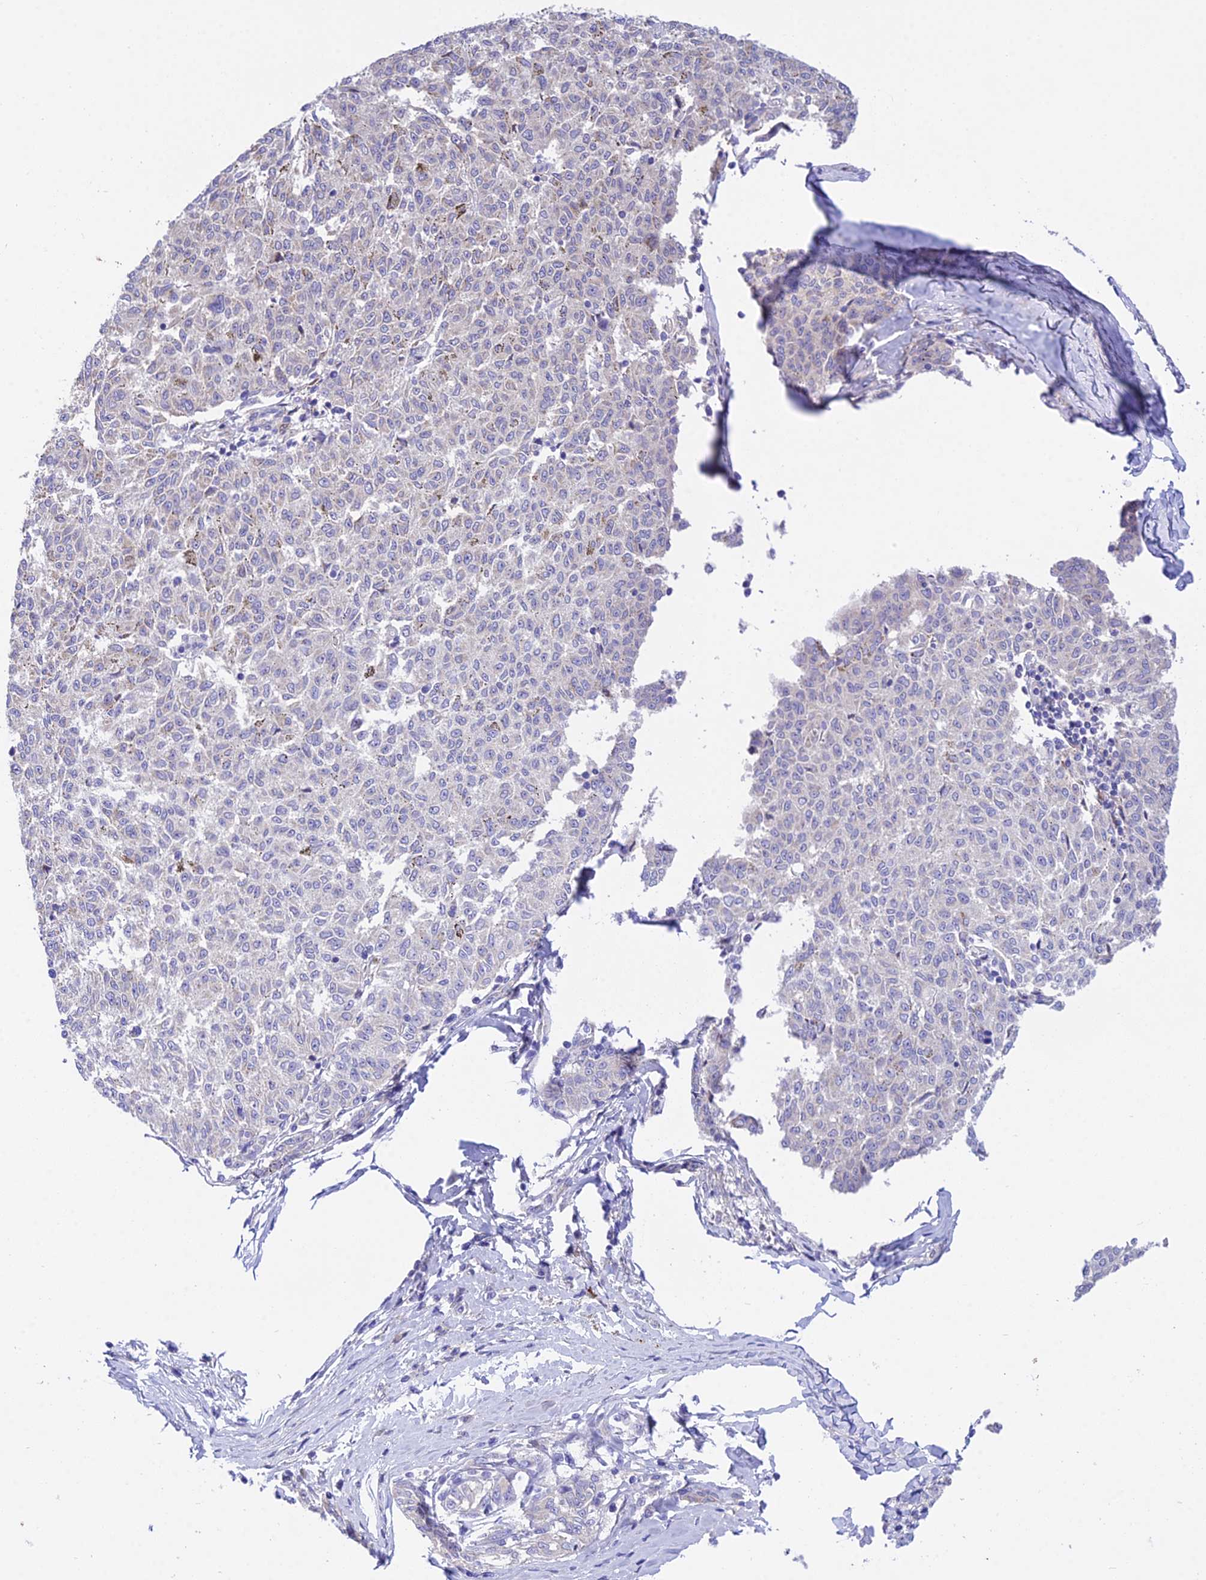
{"staining": {"intensity": "negative", "quantity": "none", "location": "none"}, "tissue": "melanoma", "cell_type": "Tumor cells", "image_type": "cancer", "snomed": [{"axis": "morphology", "description": "Malignant melanoma, NOS"}, {"axis": "topography", "description": "Skin"}], "caption": "A high-resolution micrograph shows immunohistochemistry staining of melanoma, which demonstrates no significant expression in tumor cells. The staining is performed using DAB (3,3'-diaminobenzidine) brown chromogen with nuclei counter-stained in using hematoxylin.", "gene": "TRIM43B", "patient": {"sex": "female", "age": 72}}